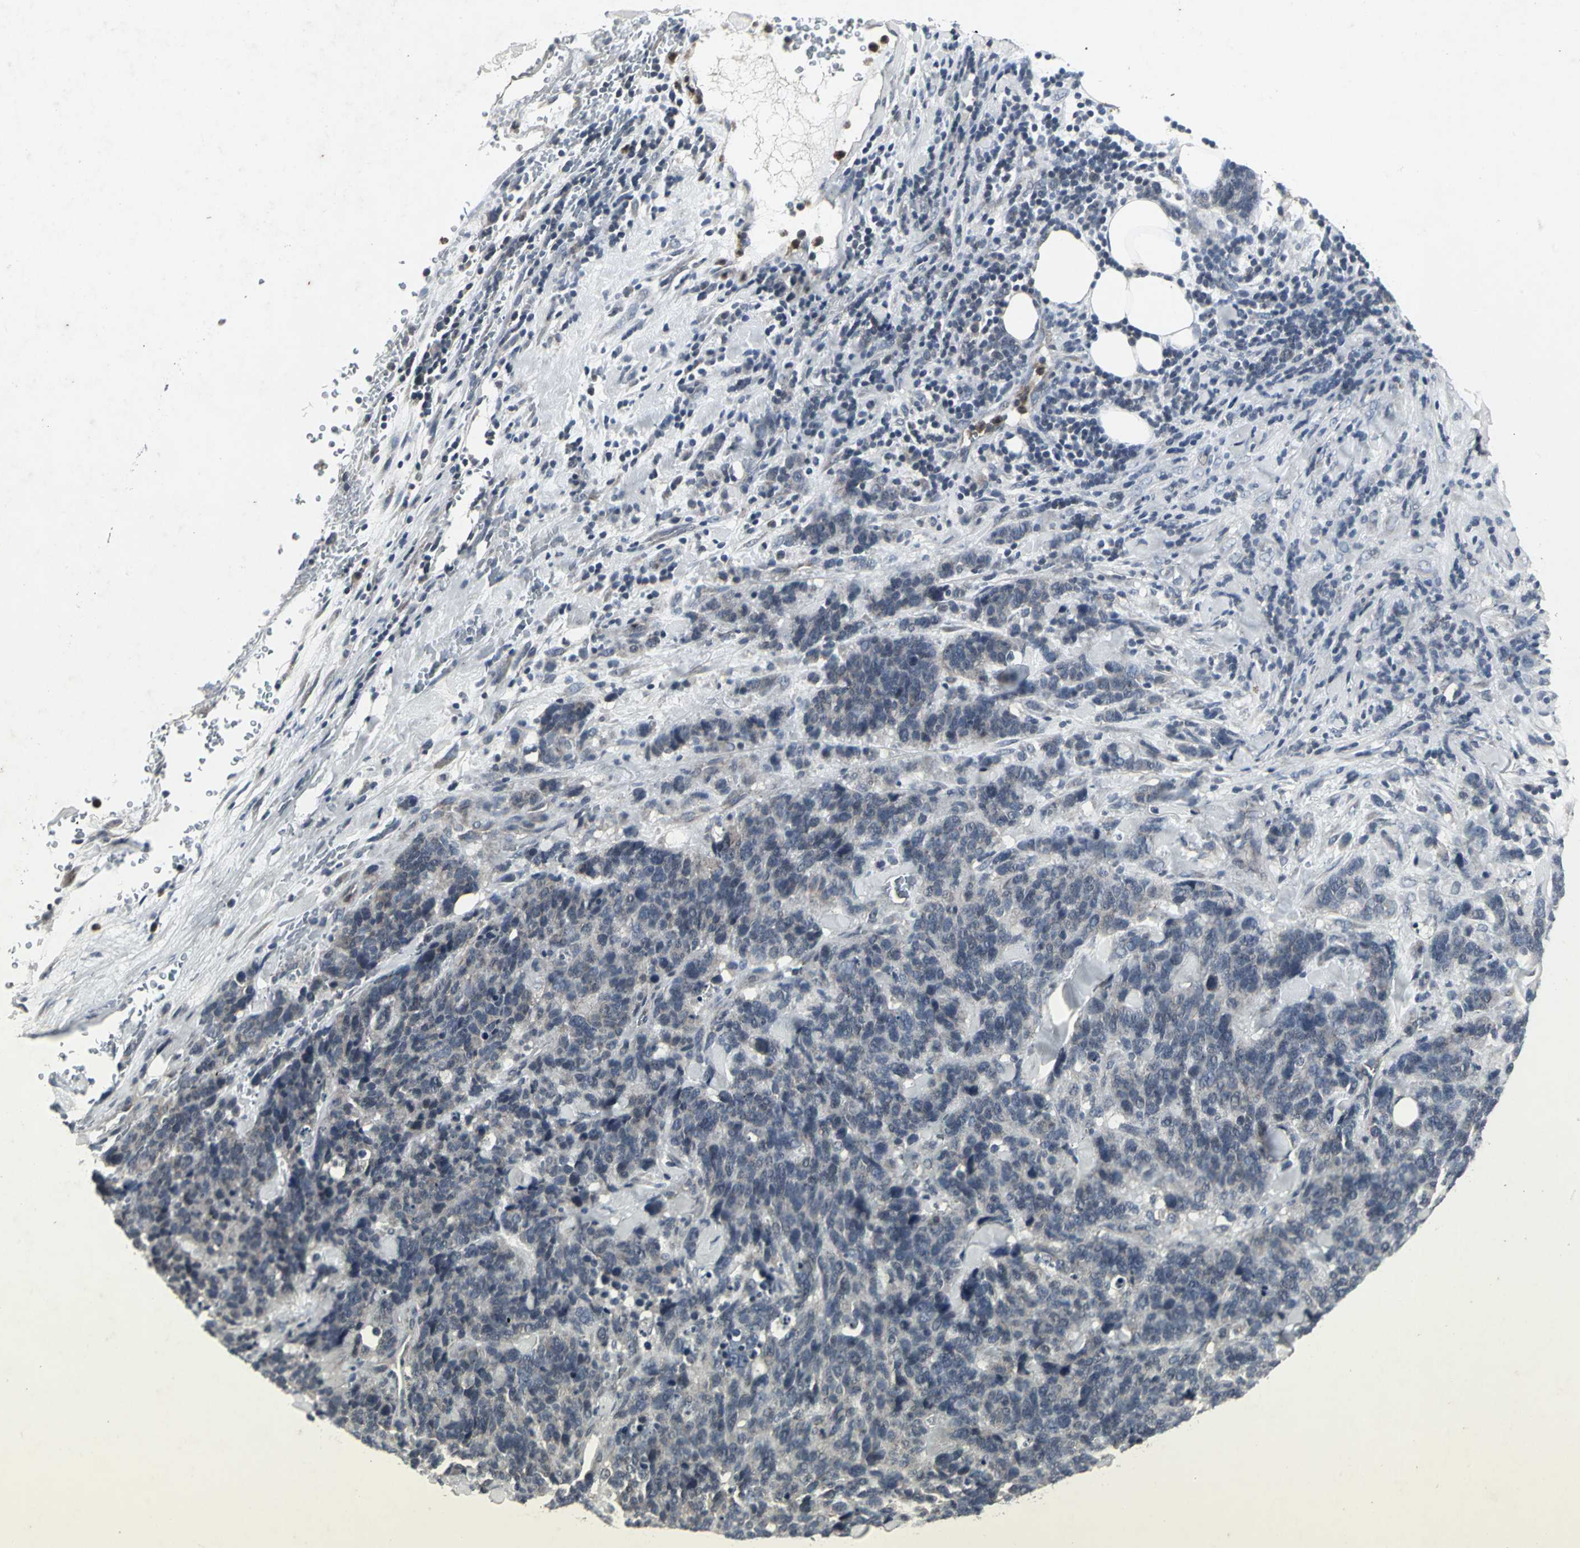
{"staining": {"intensity": "negative", "quantity": "none", "location": "none"}, "tissue": "lung cancer", "cell_type": "Tumor cells", "image_type": "cancer", "snomed": [{"axis": "morphology", "description": "Neoplasm, malignant, NOS"}, {"axis": "topography", "description": "Lung"}], "caption": "Tumor cells show no significant protein staining in lung cancer.", "gene": "BMP4", "patient": {"sex": "female", "age": 58}}